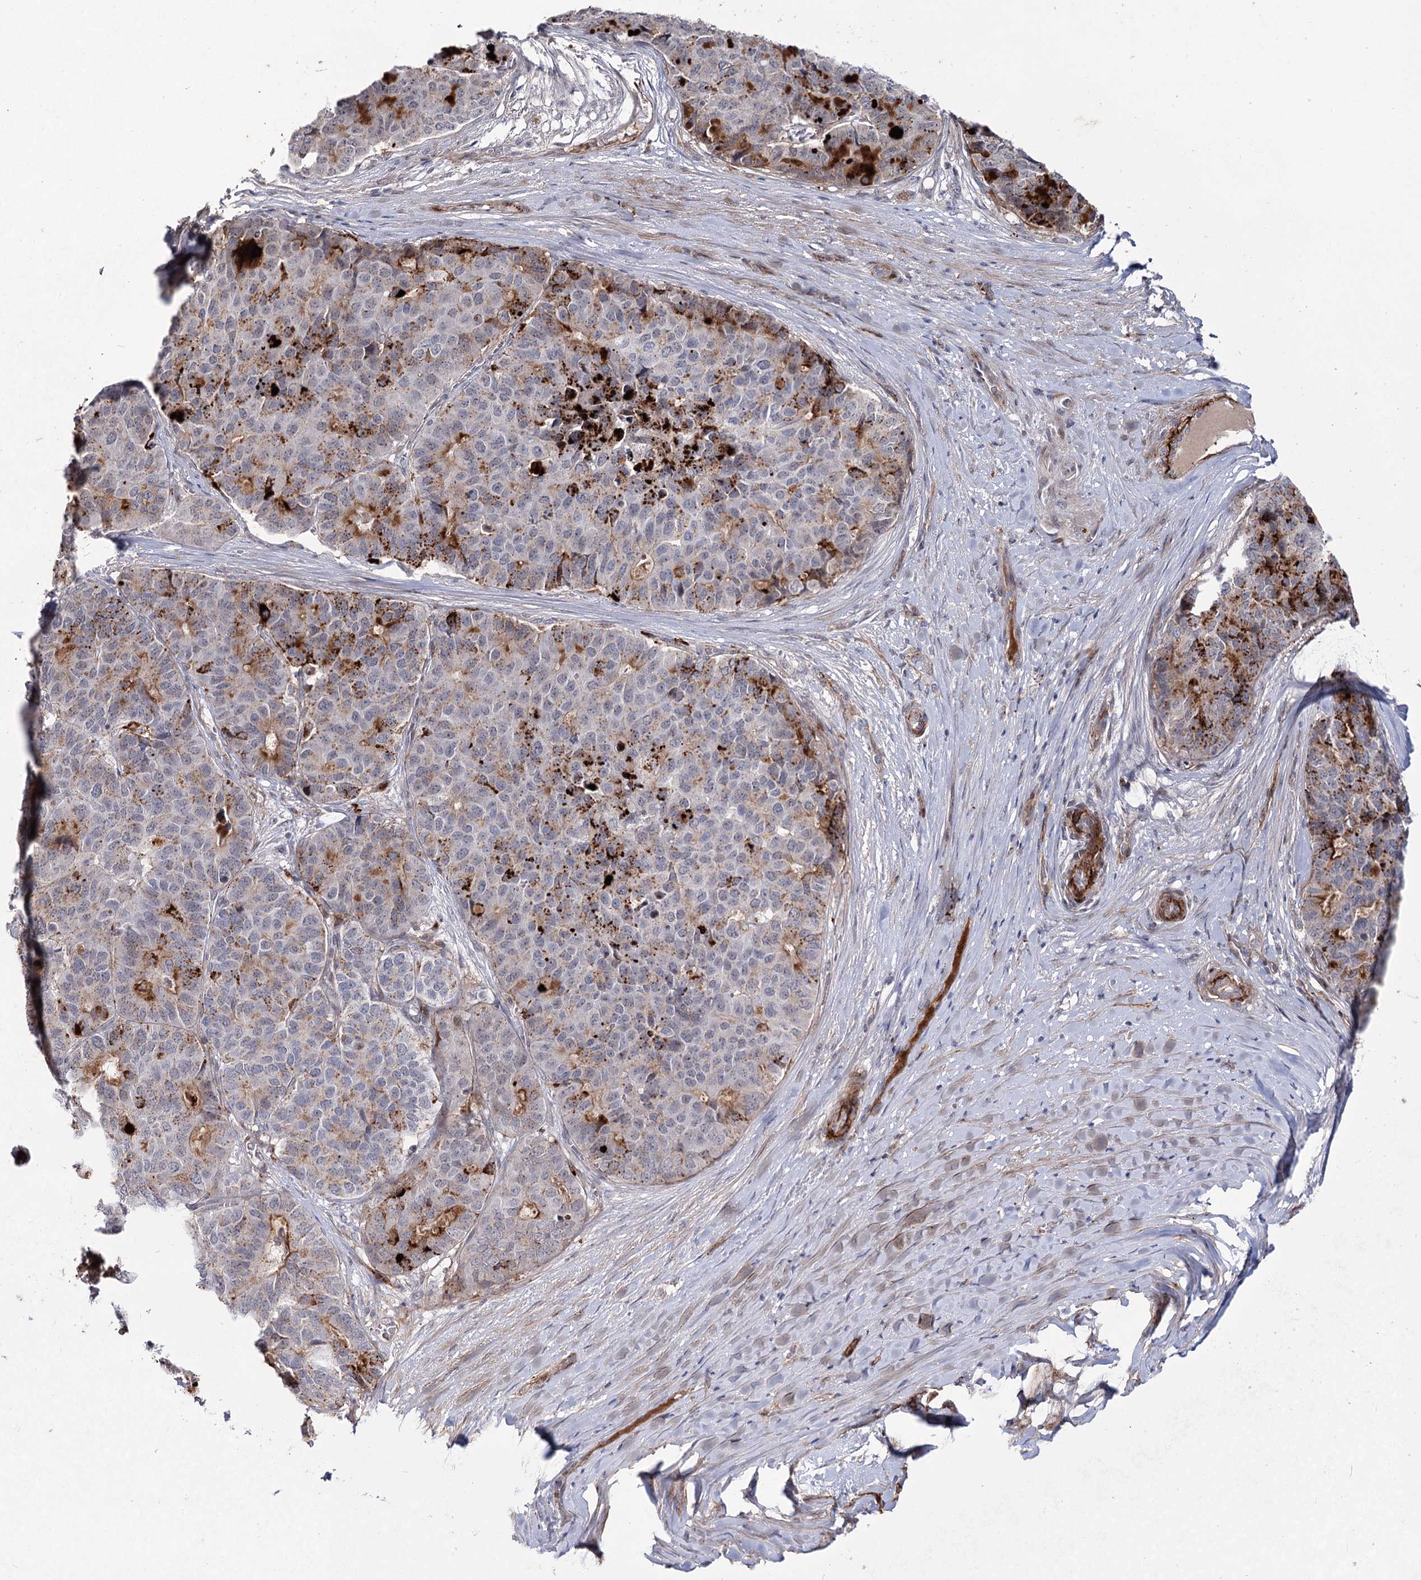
{"staining": {"intensity": "moderate", "quantity": "25%-75%", "location": "cytoplasmic/membranous"}, "tissue": "pancreatic cancer", "cell_type": "Tumor cells", "image_type": "cancer", "snomed": [{"axis": "morphology", "description": "Adenocarcinoma, NOS"}, {"axis": "topography", "description": "Pancreas"}], "caption": "This is a micrograph of immunohistochemistry staining of adenocarcinoma (pancreatic), which shows moderate staining in the cytoplasmic/membranous of tumor cells.", "gene": "ATL2", "patient": {"sex": "male", "age": 50}}